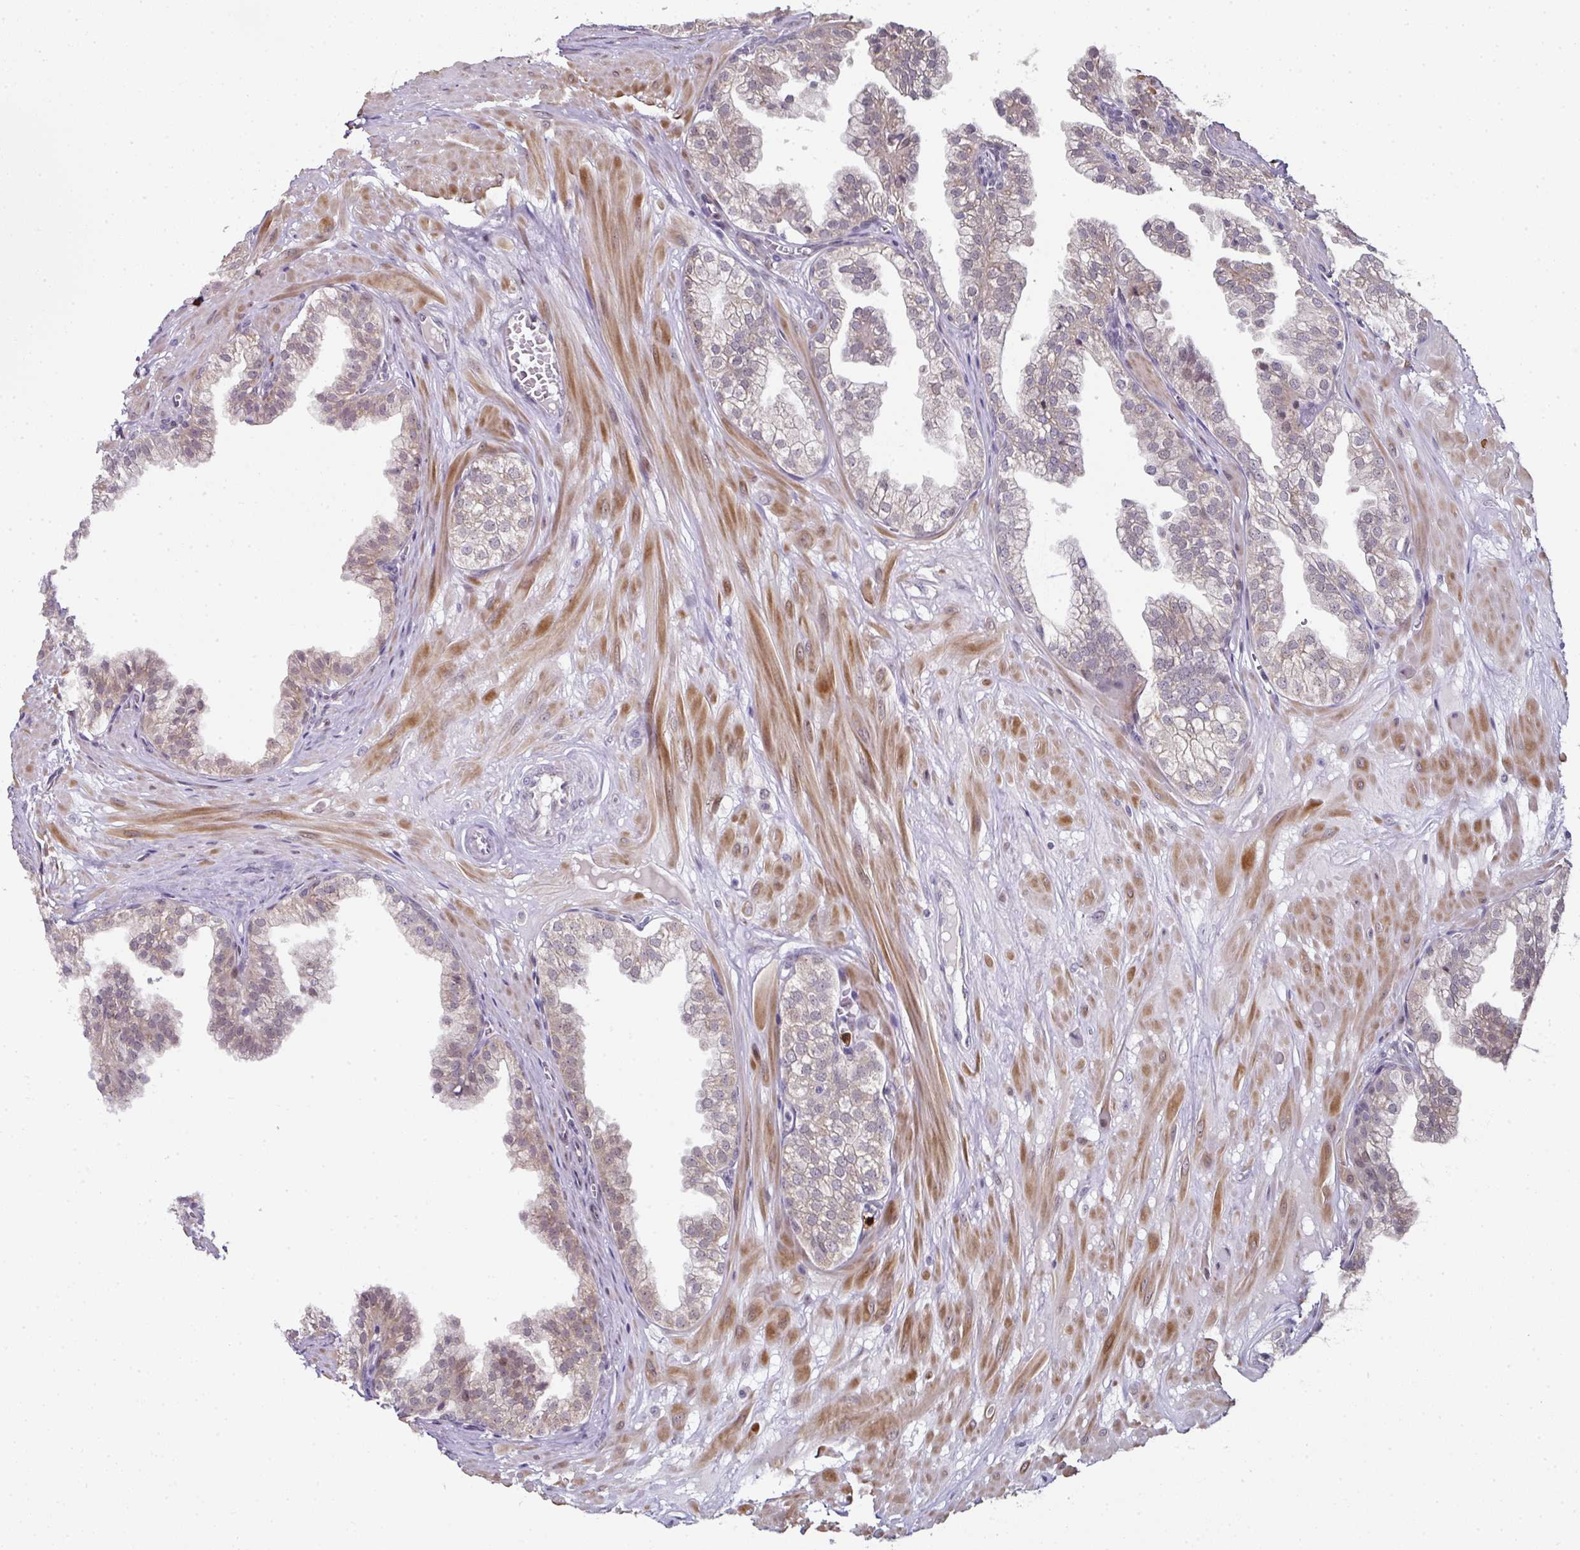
{"staining": {"intensity": "weak", "quantity": "25%-75%", "location": "cytoplasmic/membranous"}, "tissue": "prostate", "cell_type": "Glandular cells", "image_type": "normal", "snomed": [{"axis": "morphology", "description": "Normal tissue, NOS"}, {"axis": "topography", "description": "Prostate"}, {"axis": "topography", "description": "Peripheral nerve tissue"}], "caption": "A low amount of weak cytoplasmic/membranous staining is identified in about 25%-75% of glandular cells in unremarkable prostate.", "gene": "APOLD1", "patient": {"sex": "male", "age": 55}}